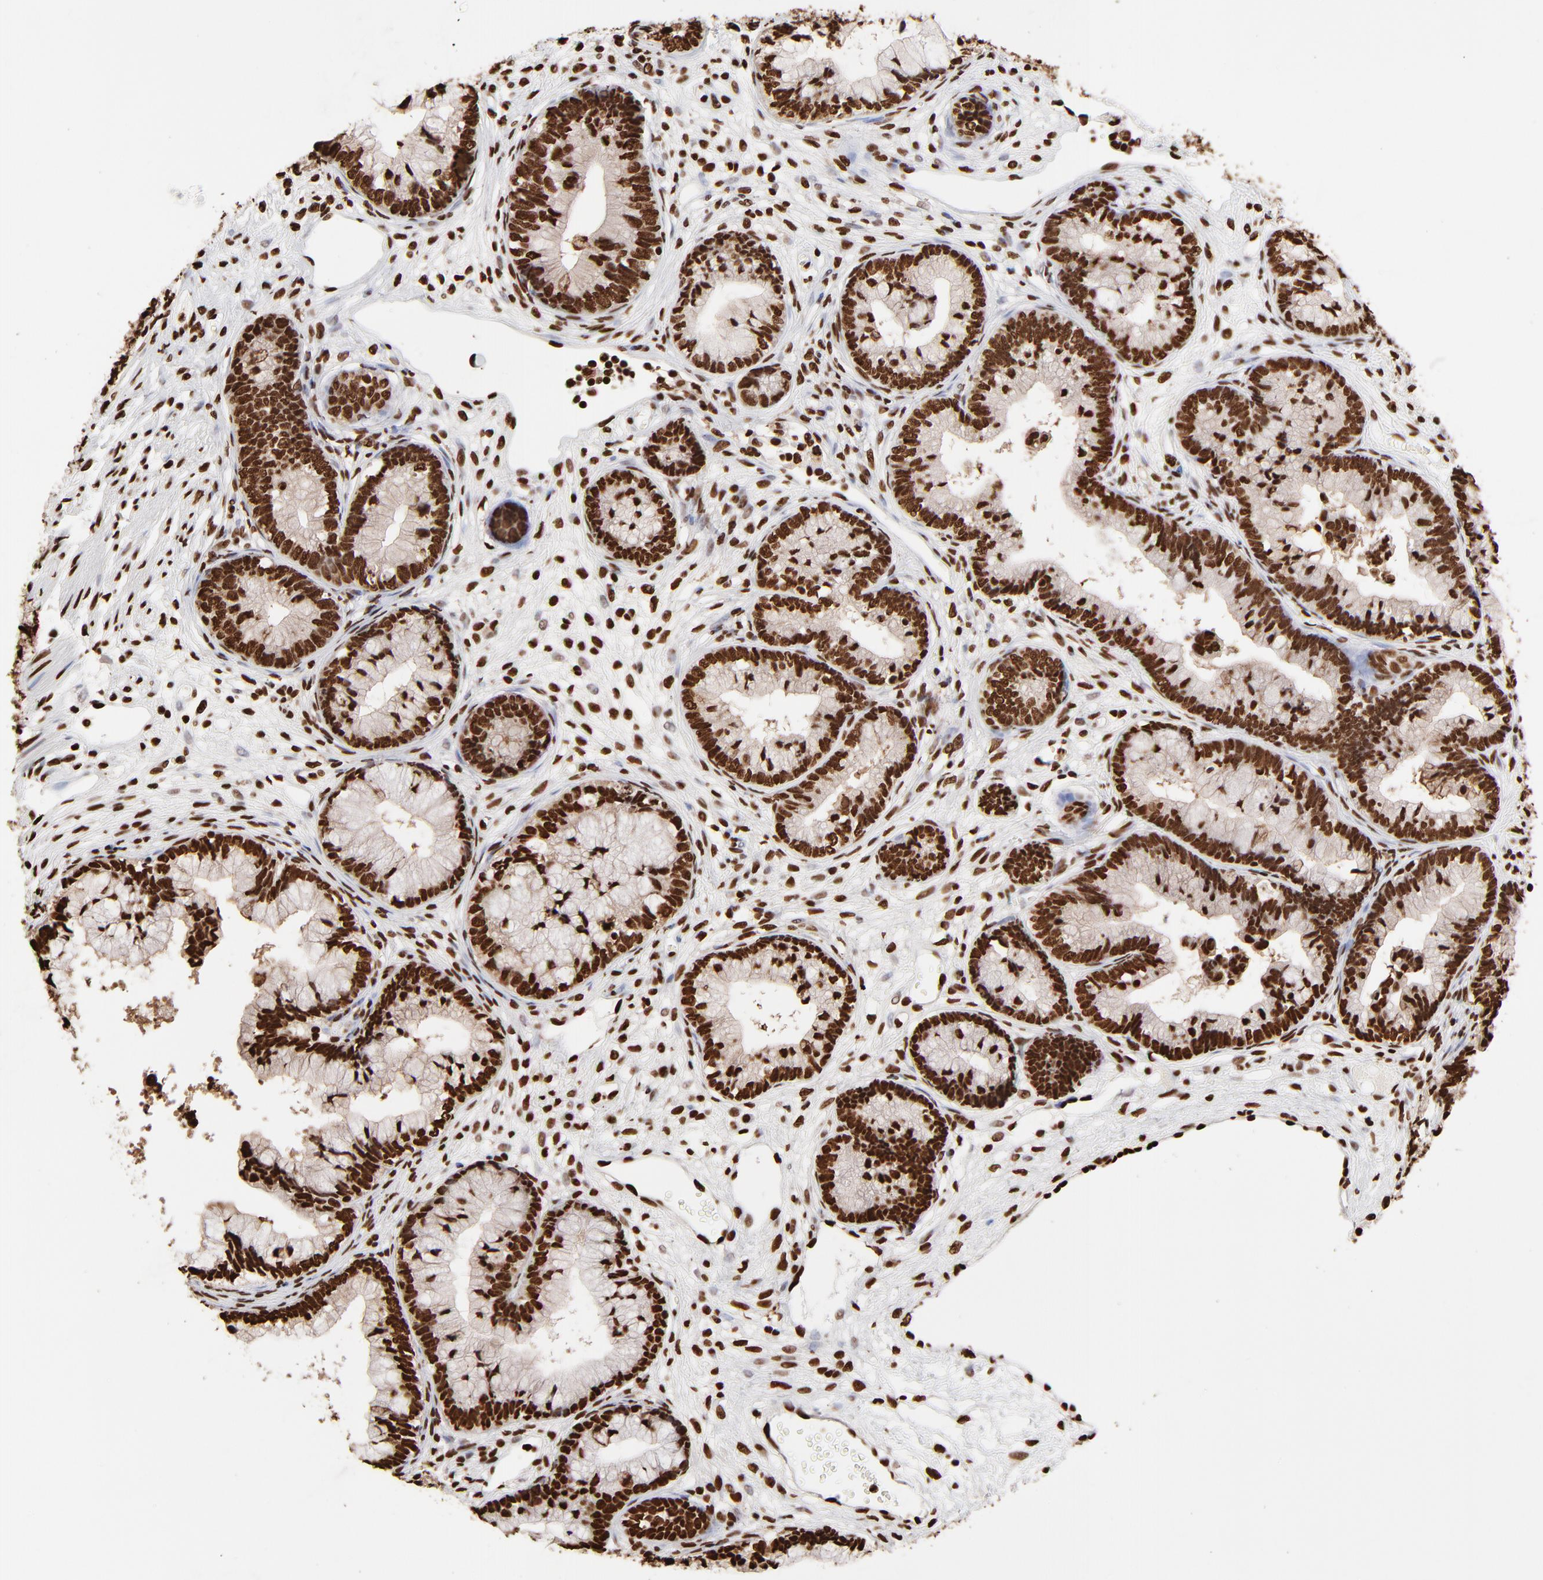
{"staining": {"intensity": "strong", "quantity": ">75%", "location": "nuclear"}, "tissue": "cervical cancer", "cell_type": "Tumor cells", "image_type": "cancer", "snomed": [{"axis": "morphology", "description": "Adenocarcinoma, NOS"}, {"axis": "topography", "description": "Cervix"}], "caption": "A brown stain highlights strong nuclear positivity of a protein in cervical adenocarcinoma tumor cells. (DAB (3,3'-diaminobenzidine) = brown stain, brightfield microscopy at high magnification).", "gene": "ZNF544", "patient": {"sex": "female", "age": 44}}